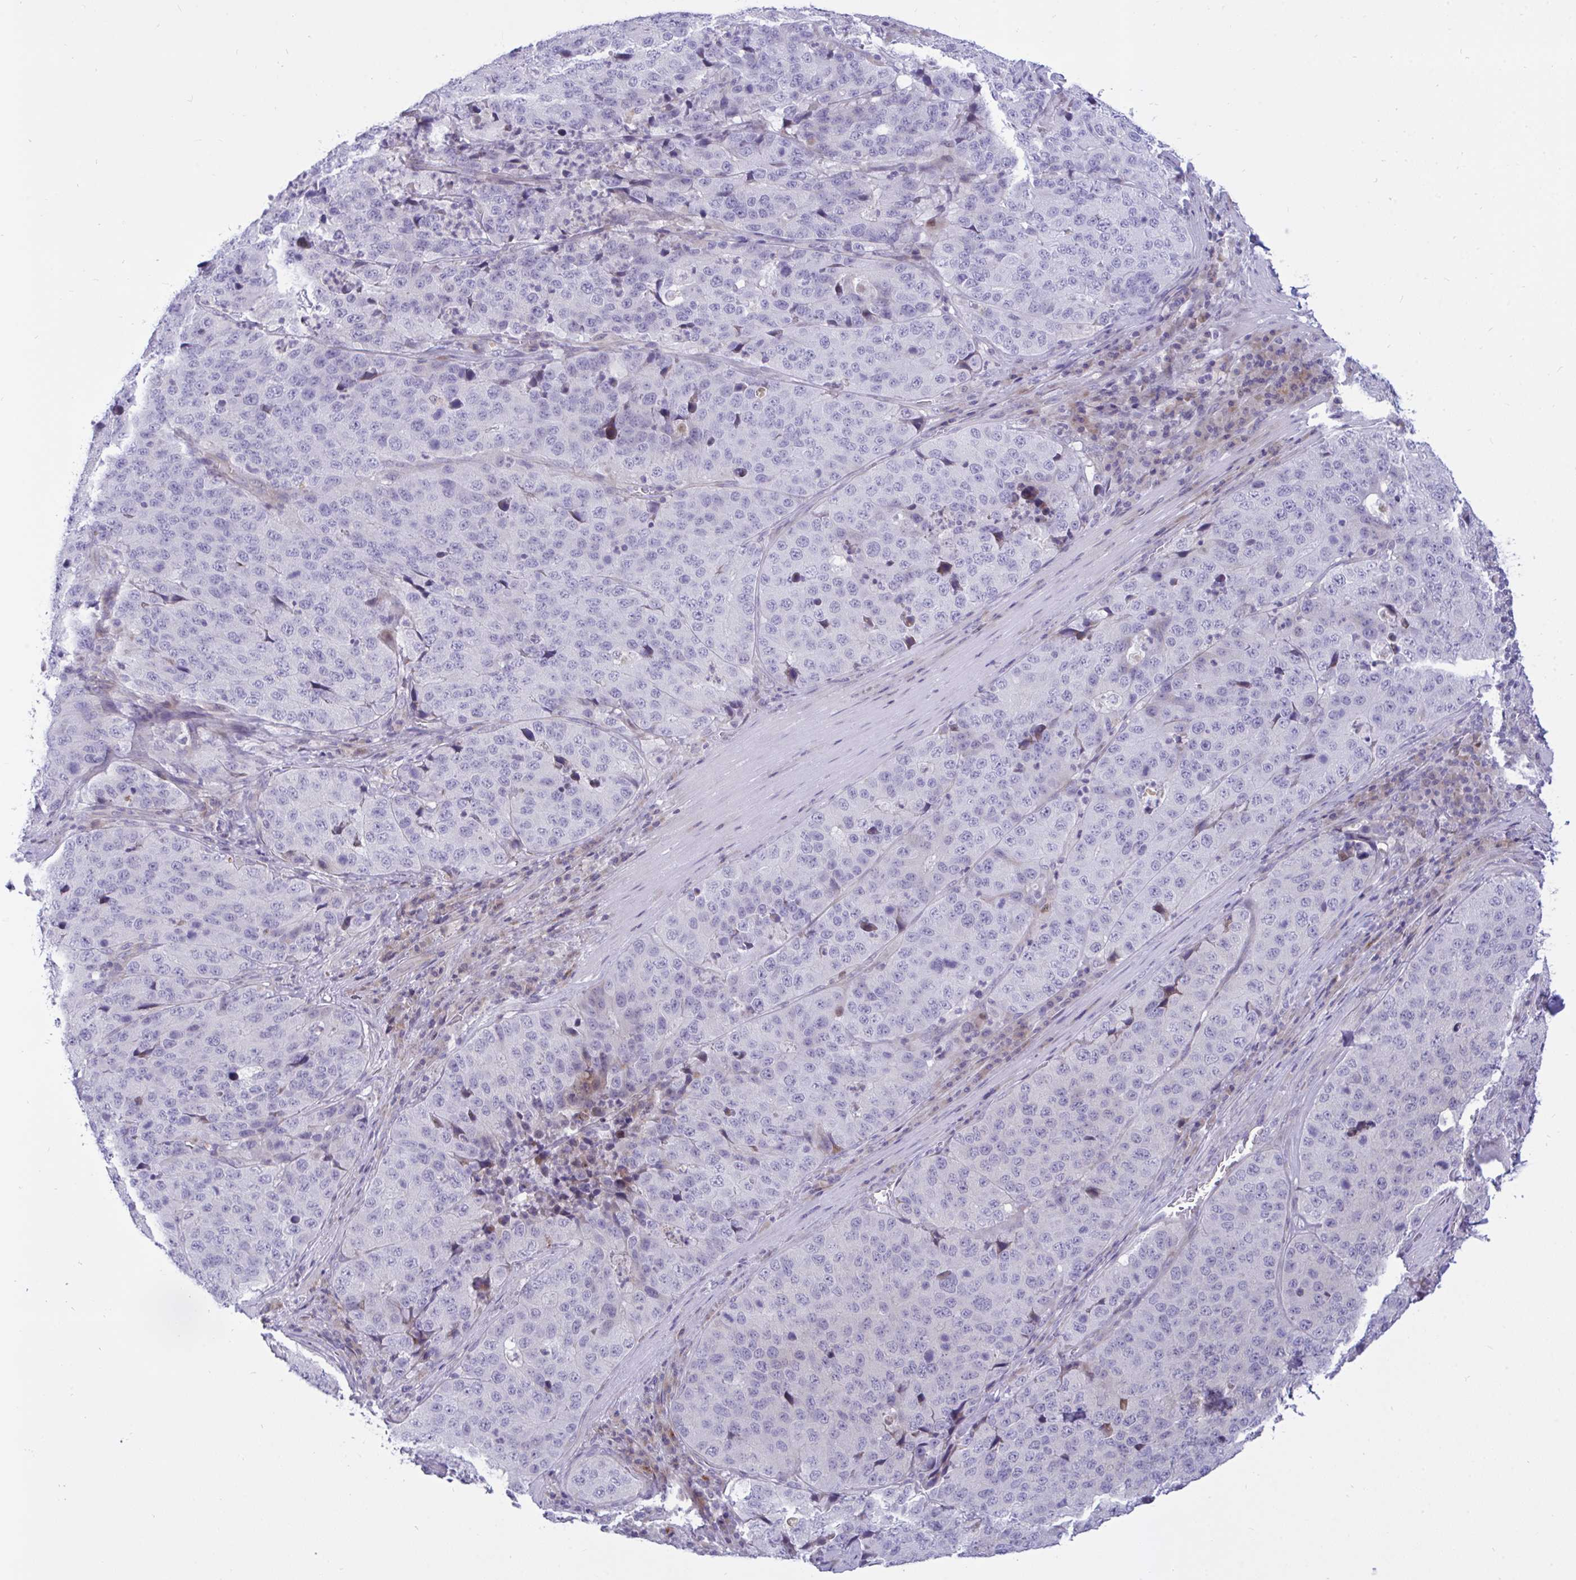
{"staining": {"intensity": "negative", "quantity": "none", "location": "none"}, "tissue": "stomach cancer", "cell_type": "Tumor cells", "image_type": "cancer", "snomed": [{"axis": "morphology", "description": "Adenocarcinoma, NOS"}, {"axis": "topography", "description": "Stomach"}], "caption": "High power microscopy micrograph of an immunohistochemistry (IHC) micrograph of stomach adenocarcinoma, revealing no significant positivity in tumor cells.", "gene": "EPOP", "patient": {"sex": "male", "age": 71}}